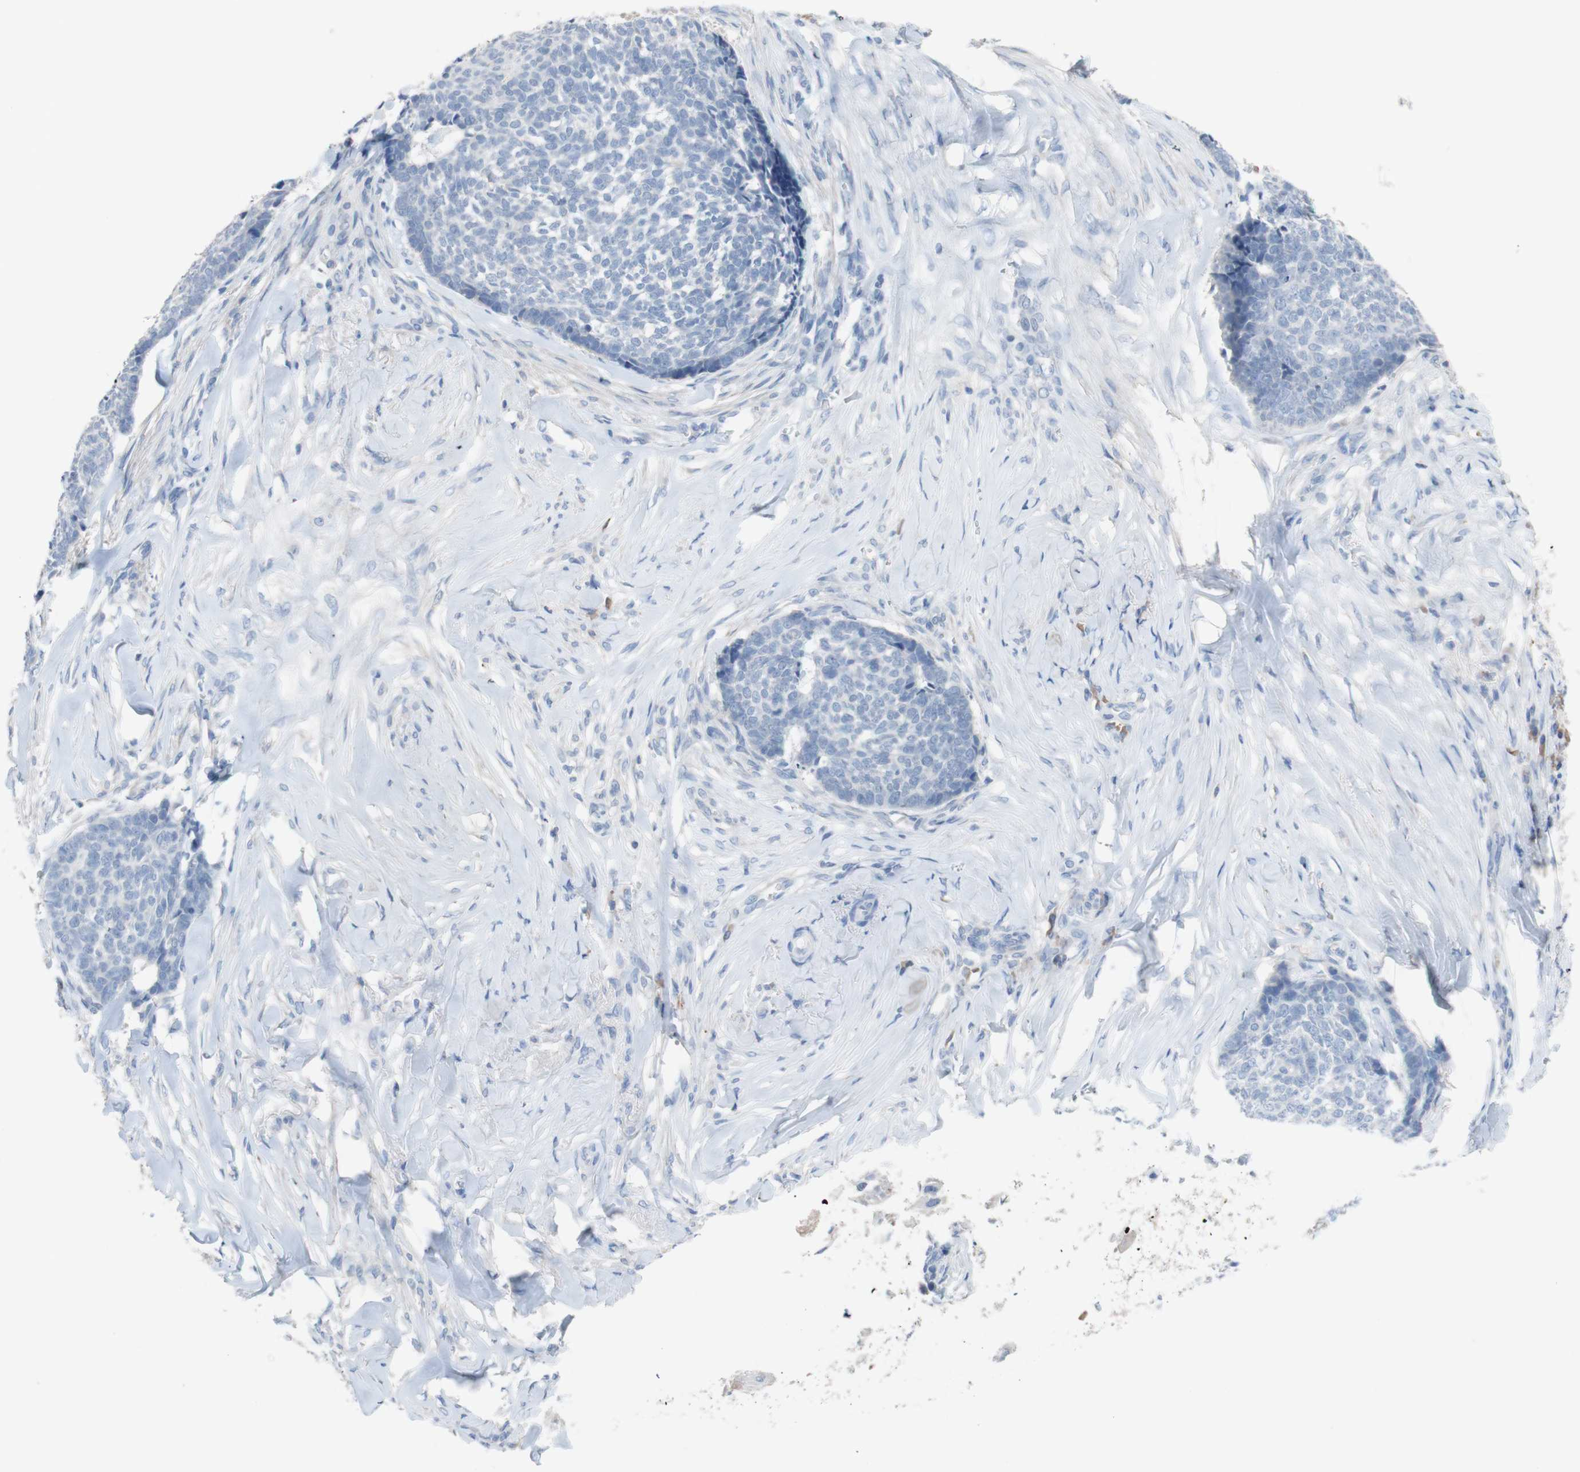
{"staining": {"intensity": "negative", "quantity": "none", "location": "none"}, "tissue": "skin cancer", "cell_type": "Tumor cells", "image_type": "cancer", "snomed": [{"axis": "morphology", "description": "Basal cell carcinoma"}, {"axis": "topography", "description": "Skin"}], "caption": "An image of human skin cancer (basal cell carcinoma) is negative for staining in tumor cells.", "gene": "PACSIN1", "patient": {"sex": "male", "age": 84}}